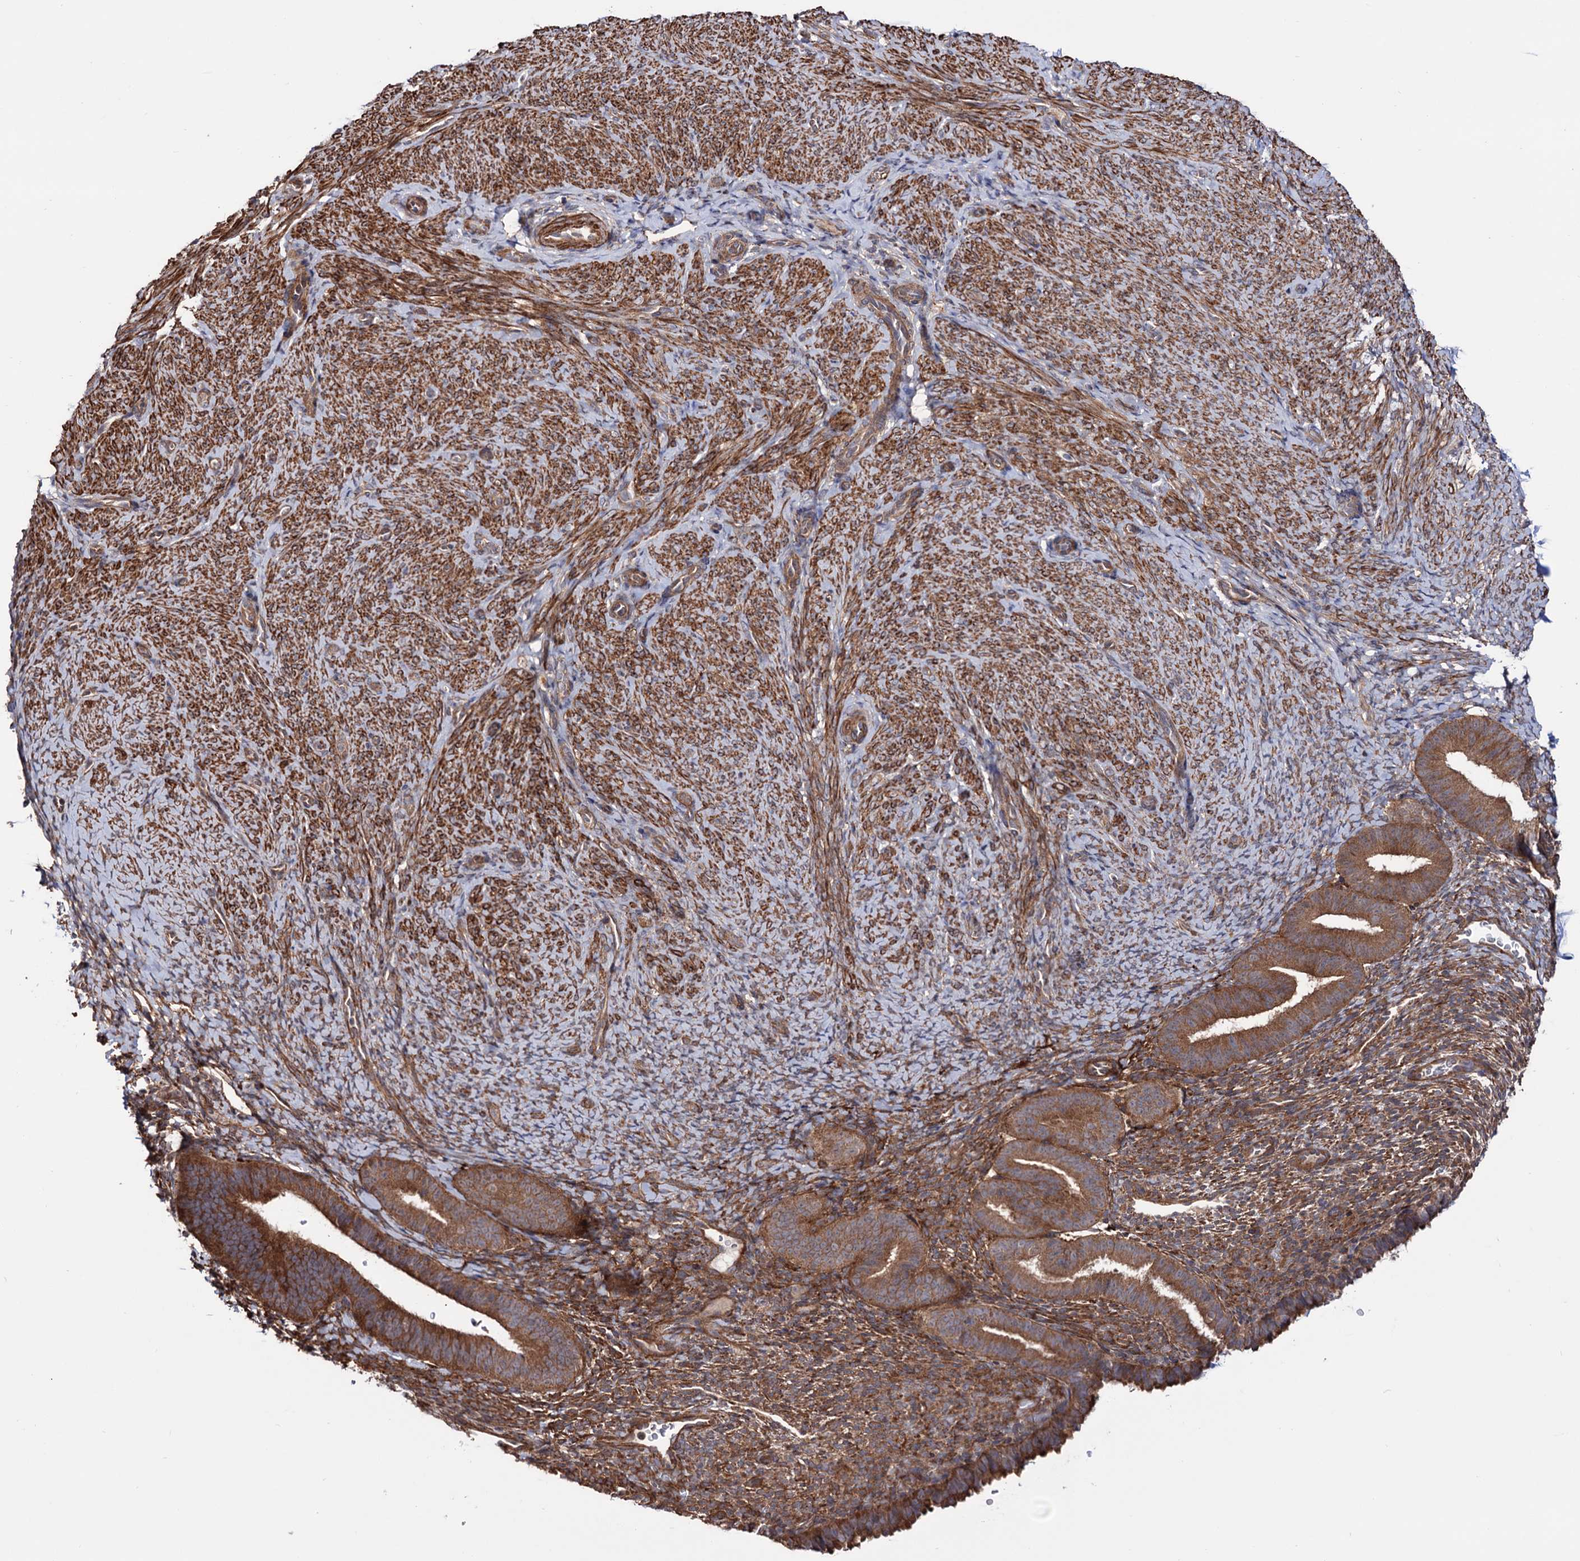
{"staining": {"intensity": "moderate", "quantity": "25%-75%", "location": "cytoplasmic/membranous"}, "tissue": "endometrium", "cell_type": "Cells in endometrial stroma", "image_type": "normal", "snomed": [{"axis": "morphology", "description": "Normal tissue, NOS"}, {"axis": "topography", "description": "Endometrium"}], "caption": "This photomicrograph shows immunohistochemistry staining of benign human endometrium, with medium moderate cytoplasmic/membranous expression in approximately 25%-75% of cells in endometrial stroma.", "gene": "FERMT2", "patient": {"sex": "female", "age": 65}}